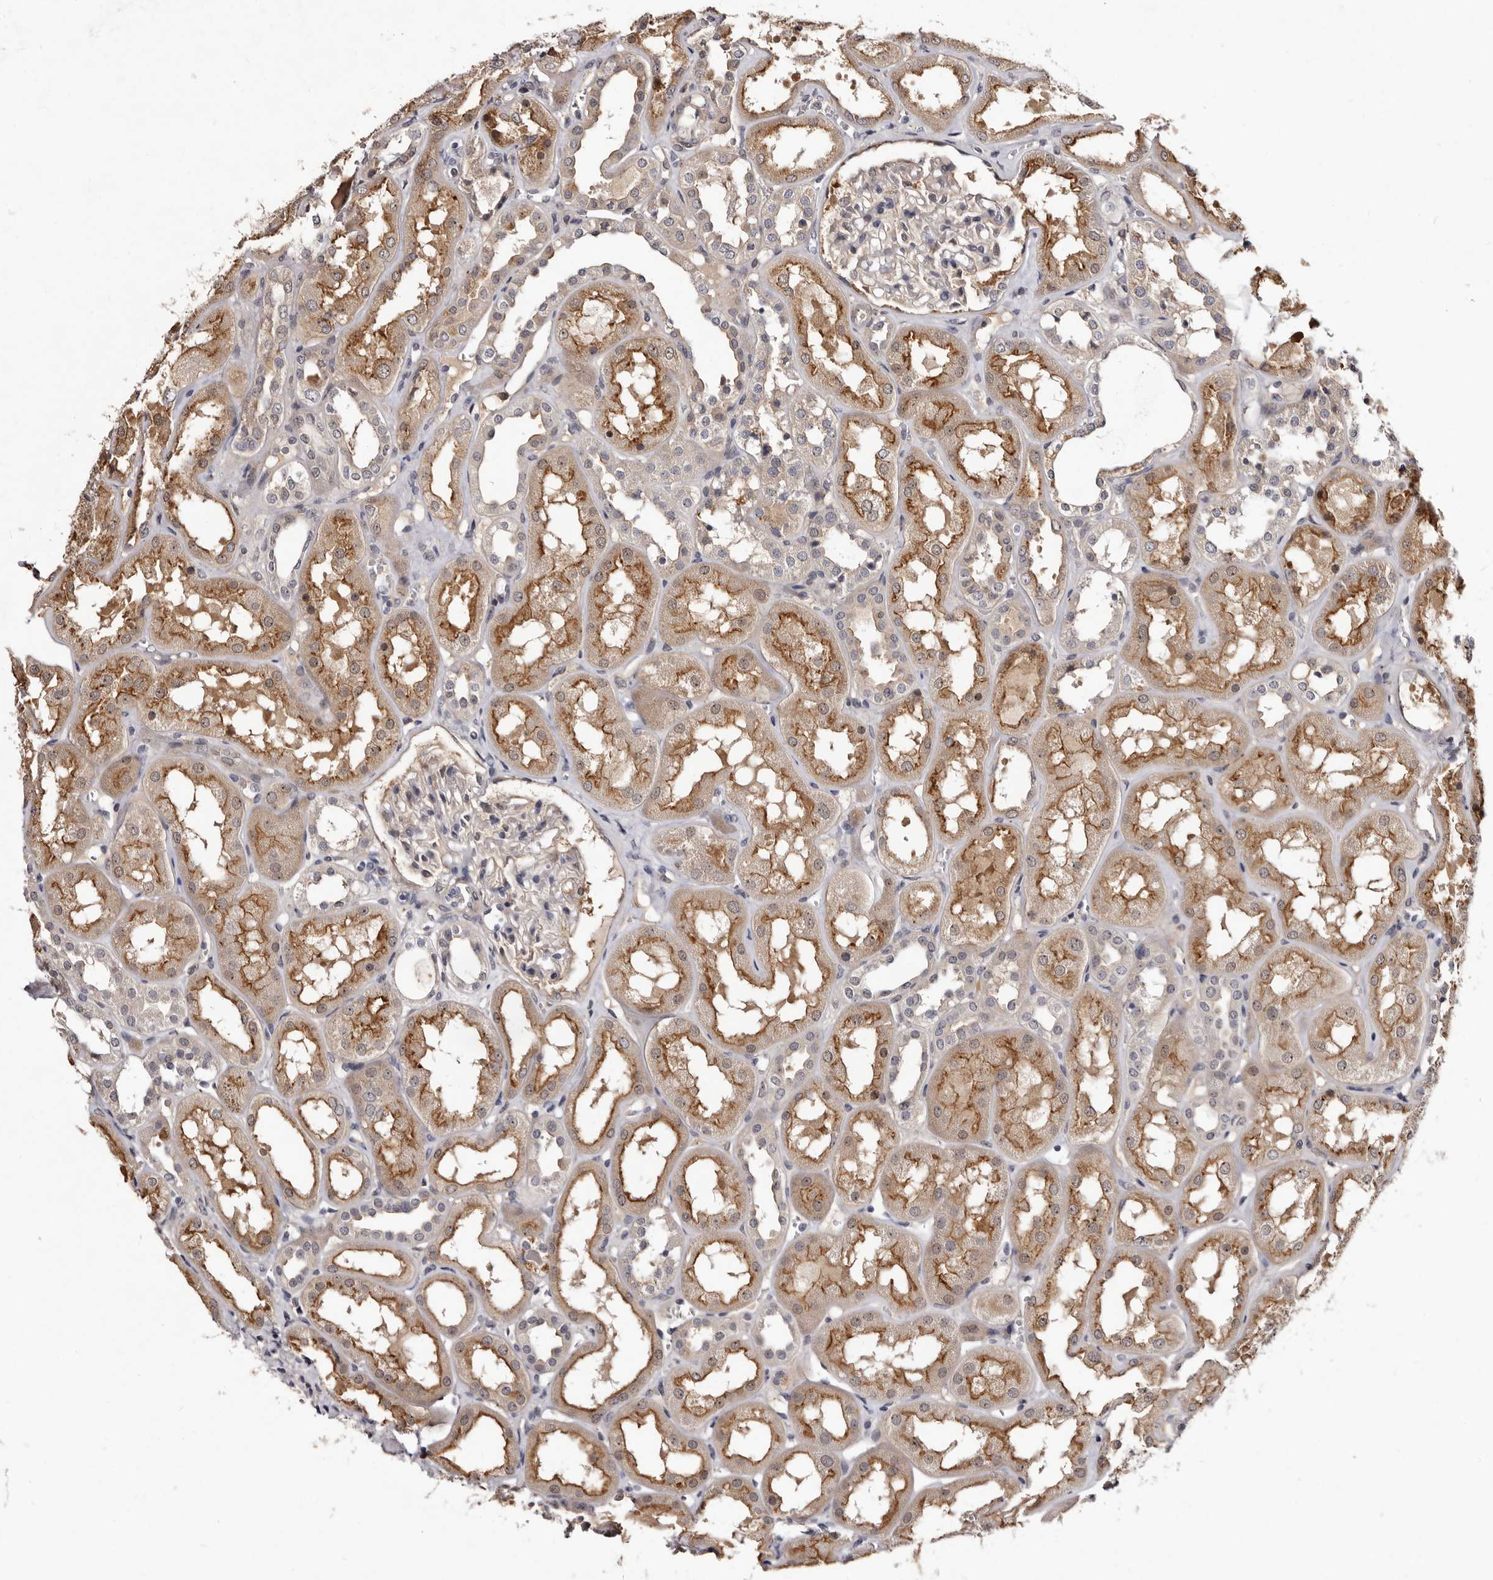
{"staining": {"intensity": "negative", "quantity": "none", "location": "none"}, "tissue": "kidney", "cell_type": "Cells in glomeruli", "image_type": "normal", "snomed": [{"axis": "morphology", "description": "Normal tissue, NOS"}, {"axis": "topography", "description": "Kidney"}], "caption": "Immunohistochemistry photomicrograph of normal kidney: human kidney stained with DAB demonstrates no significant protein staining in cells in glomeruli. Brightfield microscopy of IHC stained with DAB (brown) and hematoxylin (blue), captured at high magnification.", "gene": "LANCL2", "patient": {"sex": "male", "age": 70}}